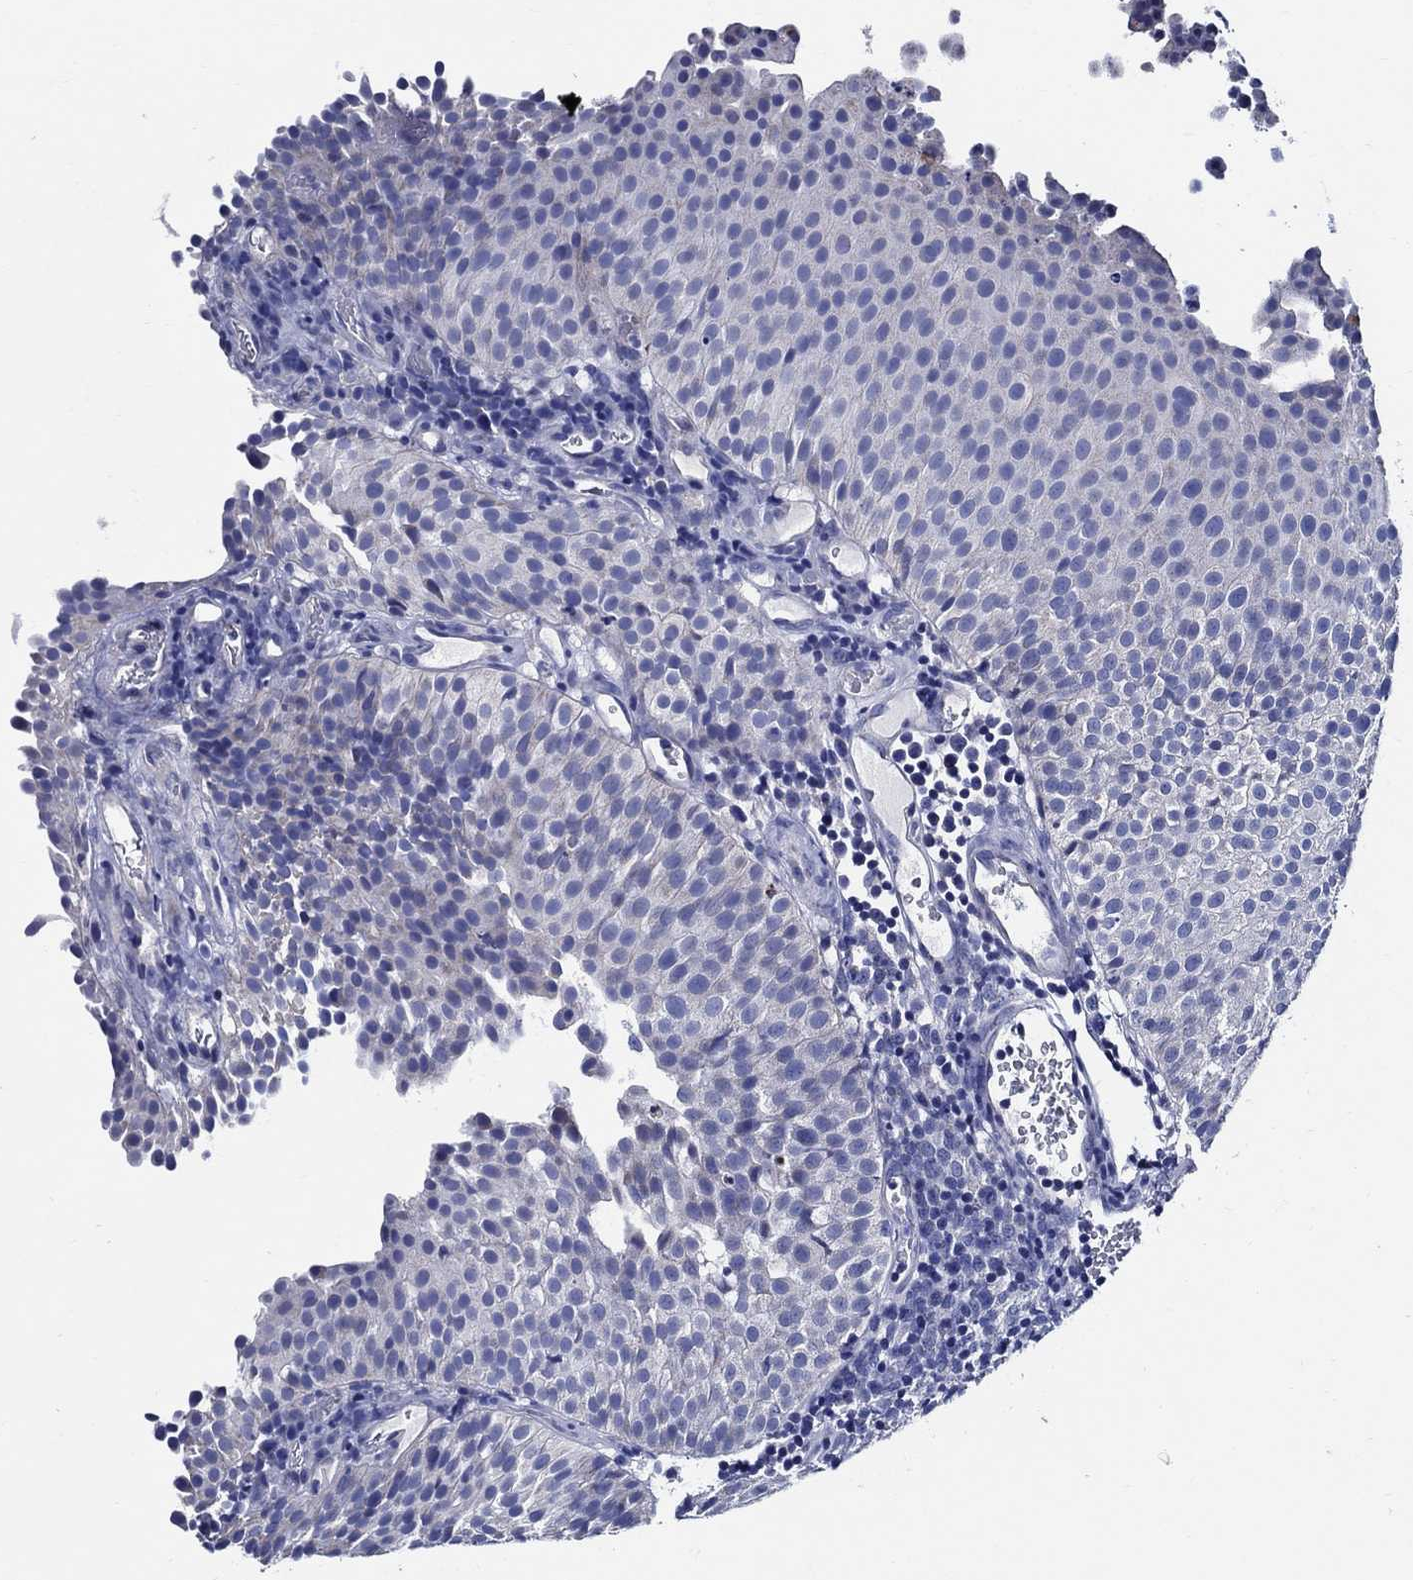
{"staining": {"intensity": "negative", "quantity": "none", "location": "none"}, "tissue": "urothelial cancer", "cell_type": "Tumor cells", "image_type": "cancer", "snomed": [{"axis": "morphology", "description": "Urothelial carcinoma, Low grade"}, {"axis": "topography", "description": "Urinary bladder"}], "caption": "IHC micrograph of neoplastic tissue: human urothelial cancer stained with DAB (3,3'-diaminobenzidine) reveals no significant protein positivity in tumor cells.", "gene": "SKOR1", "patient": {"sex": "female", "age": 87}}